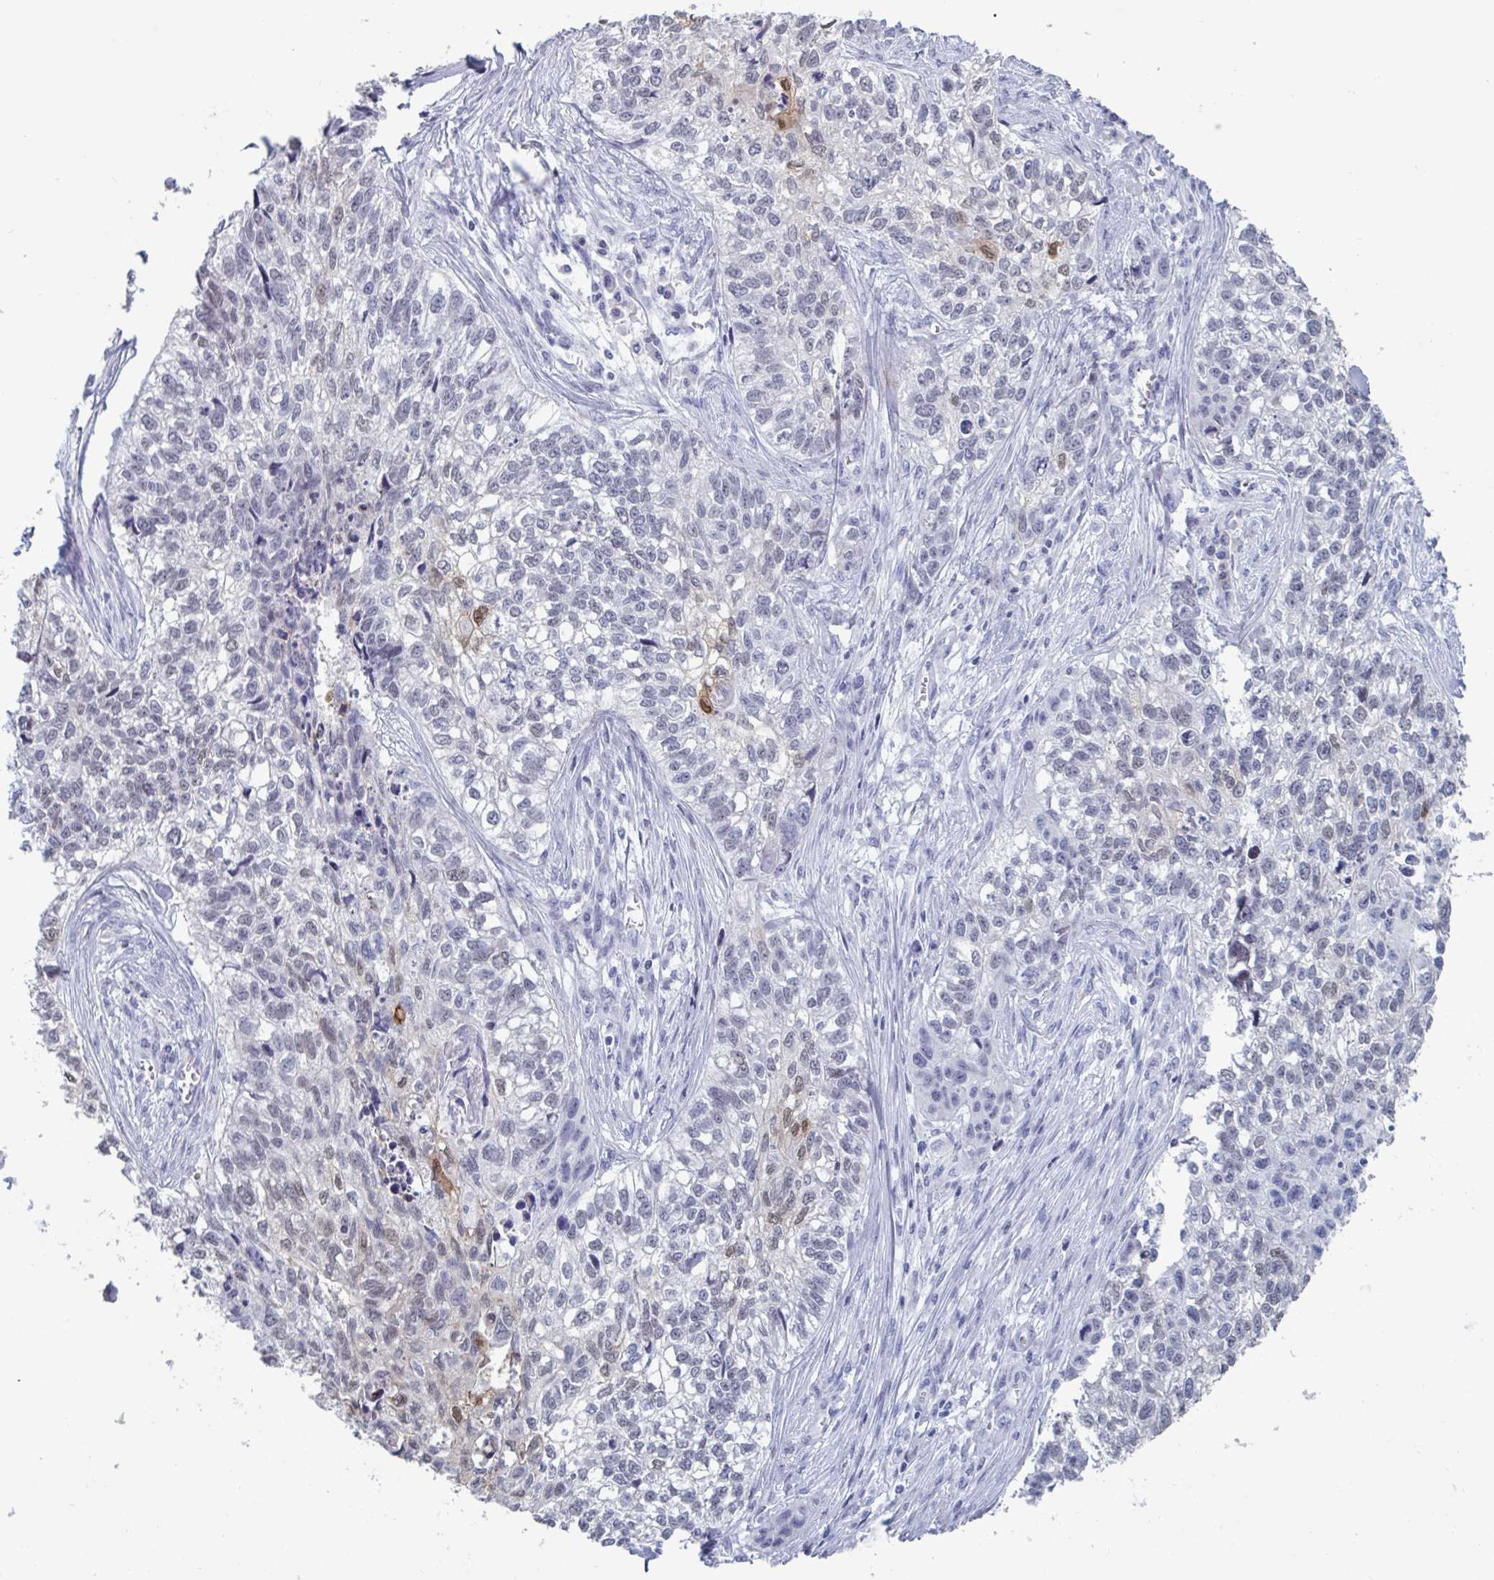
{"staining": {"intensity": "negative", "quantity": "none", "location": "none"}, "tissue": "lung cancer", "cell_type": "Tumor cells", "image_type": "cancer", "snomed": [{"axis": "morphology", "description": "Squamous cell carcinoma, NOS"}, {"axis": "topography", "description": "Lung"}], "caption": "Immunohistochemistry (IHC) photomicrograph of neoplastic tissue: squamous cell carcinoma (lung) stained with DAB shows no significant protein expression in tumor cells. The staining was performed using DAB (3,3'-diaminobenzidine) to visualize the protein expression in brown, while the nuclei were stained in blue with hematoxylin (Magnification: 20x).", "gene": "FOXA1", "patient": {"sex": "male", "age": 74}}